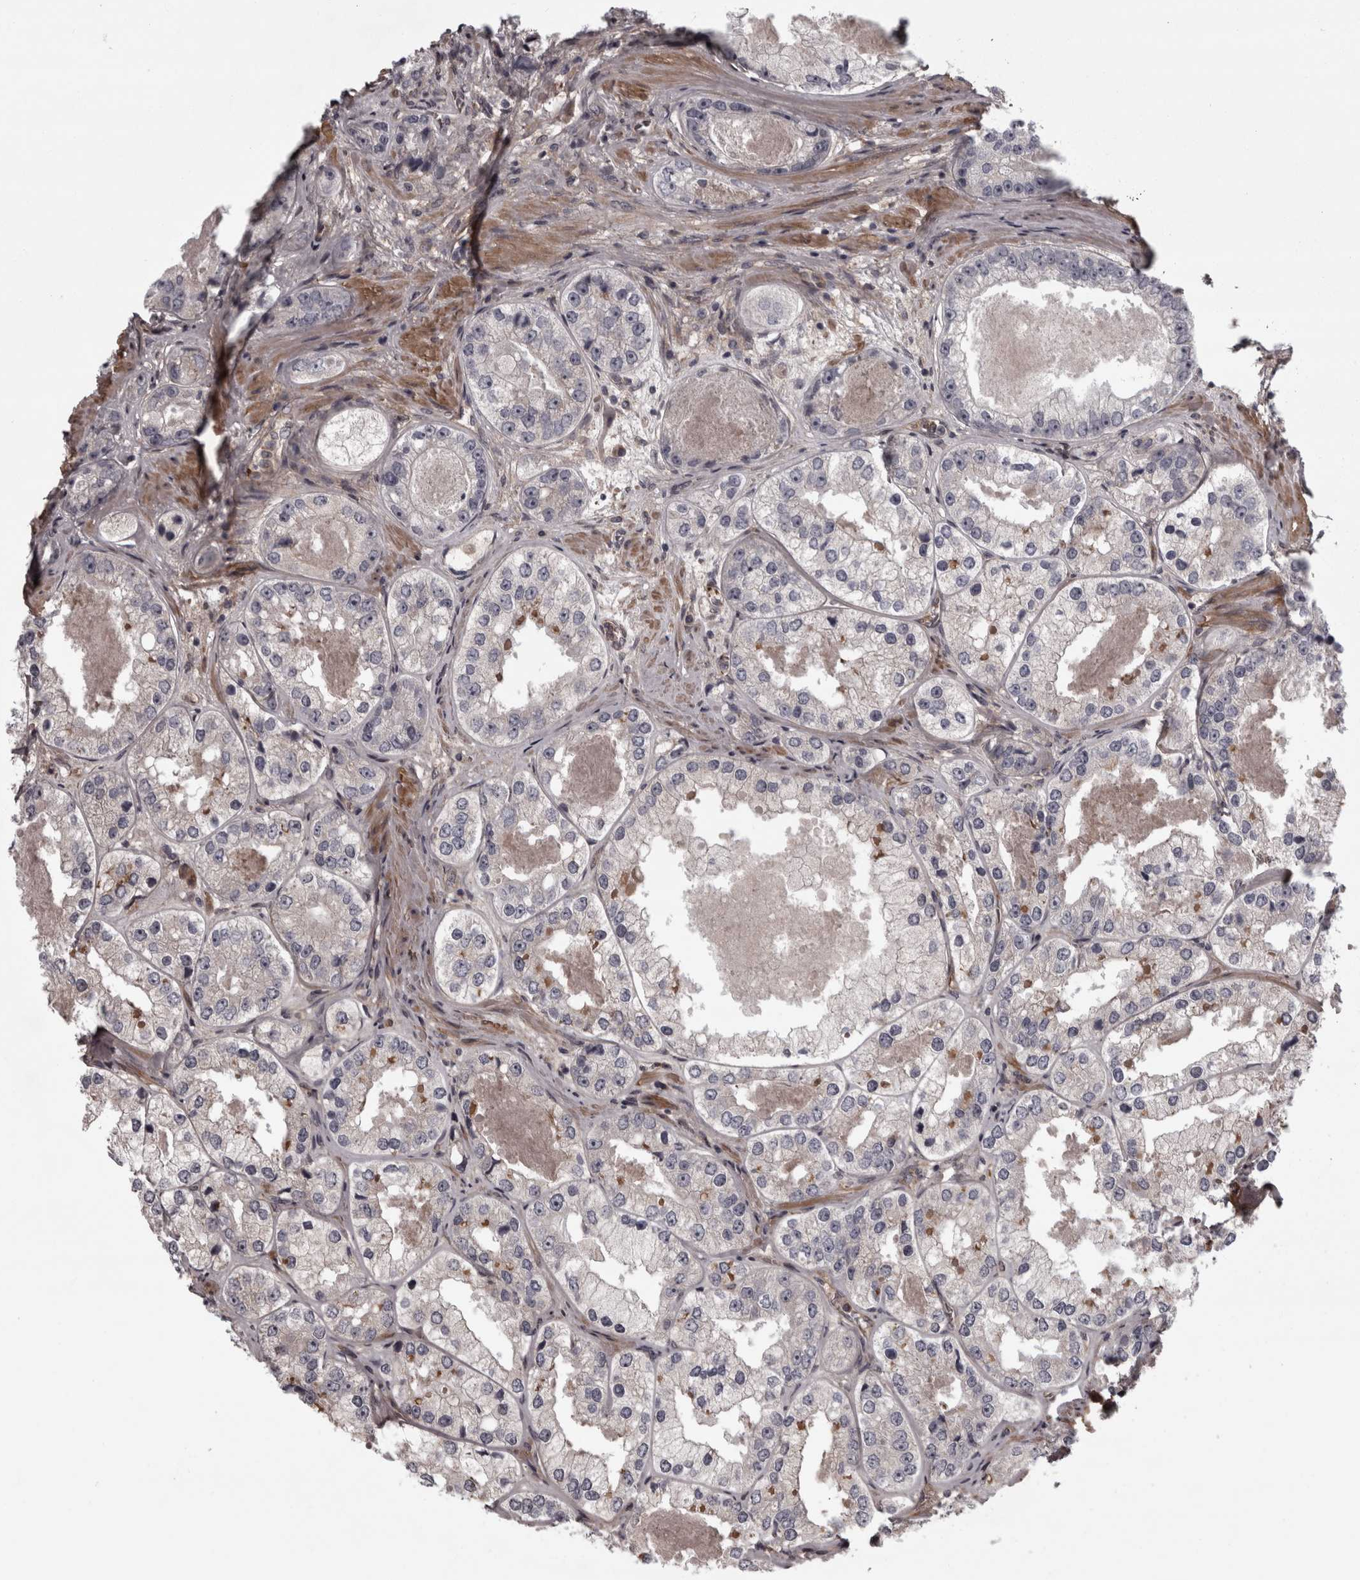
{"staining": {"intensity": "negative", "quantity": "none", "location": "none"}, "tissue": "prostate cancer", "cell_type": "Tumor cells", "image_type": "cancer", "snomed": [{"axis": "morphology", "description": "Adenocarcinoma, High grade"}, {"axis": "topography", "description": "Prostate"}], "caption": "Immunohistochemistry micrograph of neoplastic tissue: human prostate cancer stained with DAB shows no significant protein staining in tumor cells.", "gene": "RSU1", "patient": {"sex": "male", "age": 61}}